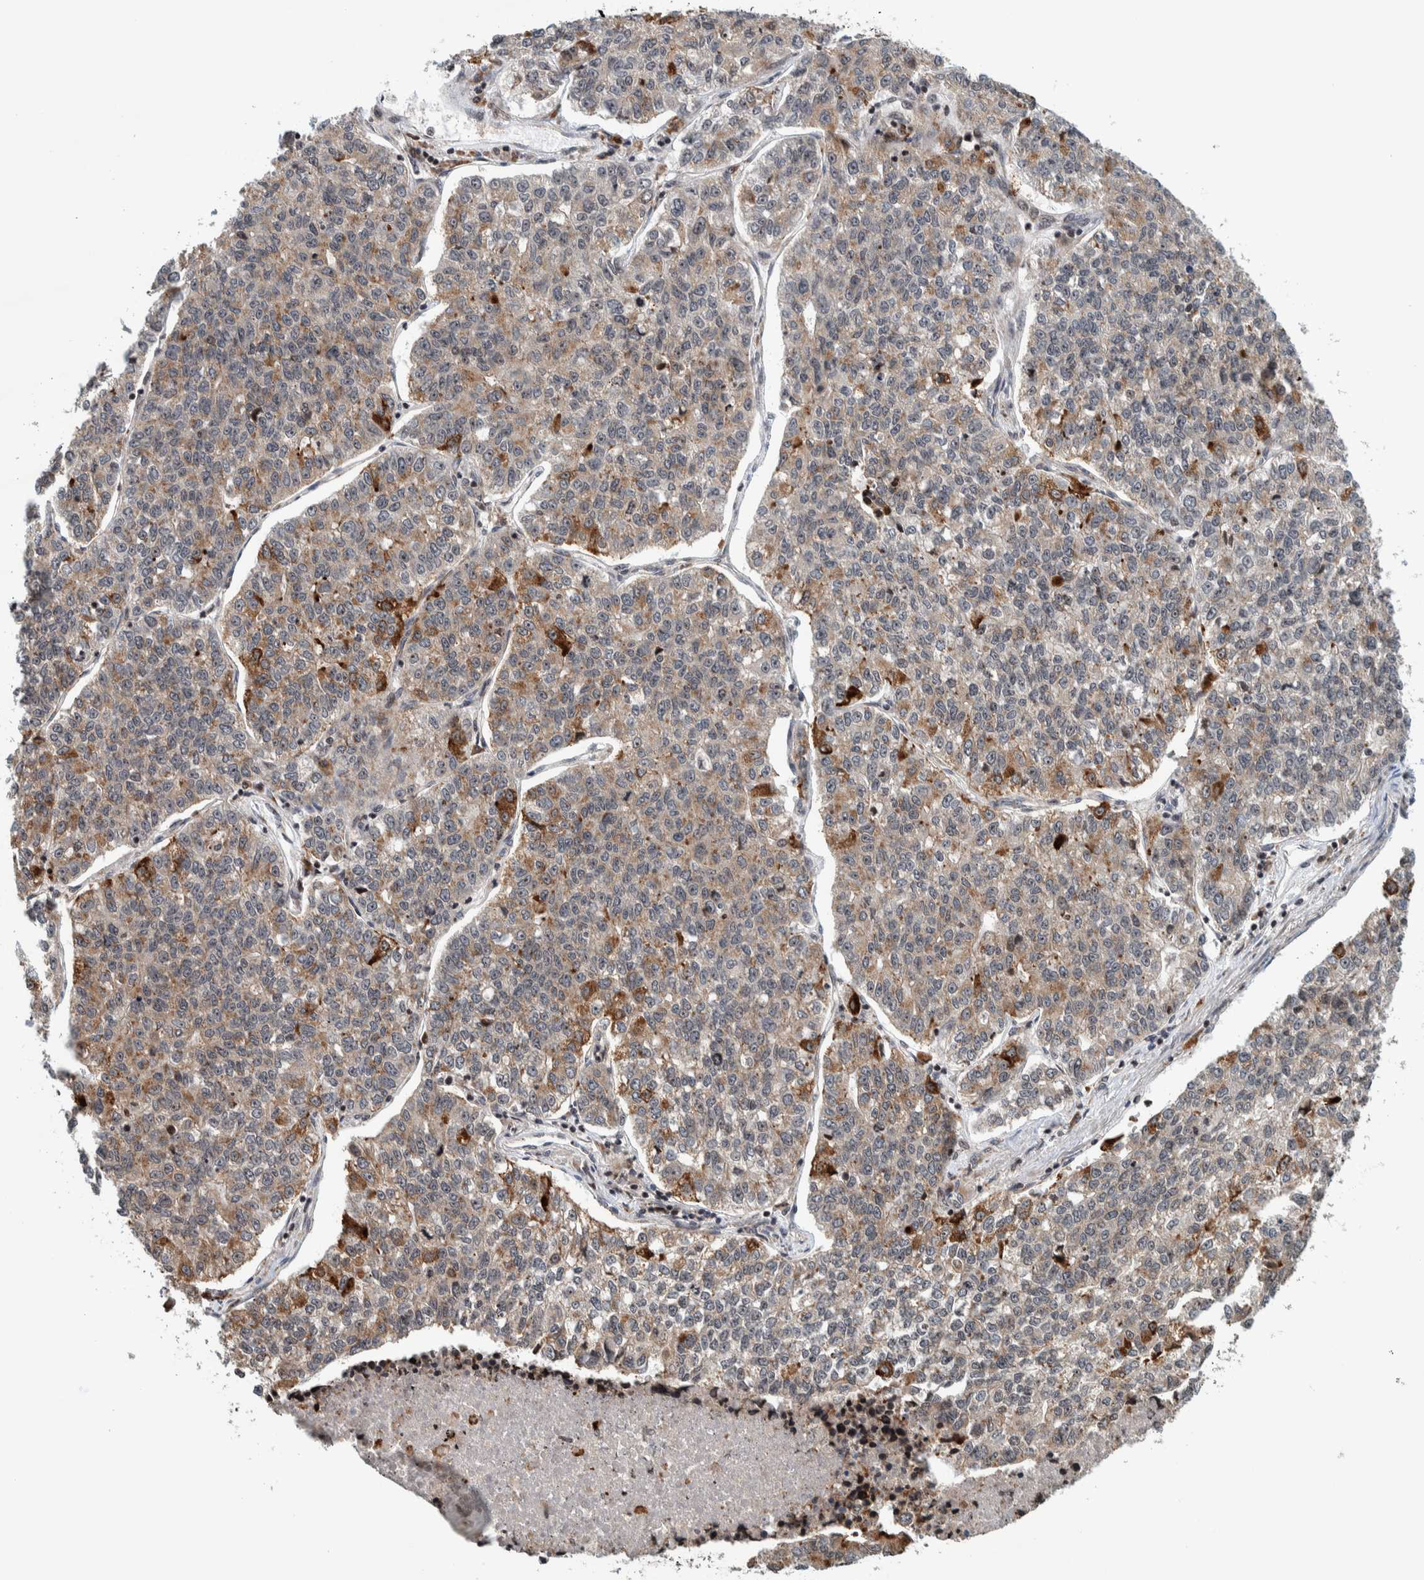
{"staining": {"intensity": "moderate", "quantity": "<25%", "location": "cytoplasmic/membranous"}, "tissue": "lung cancer", "cell_type": "Tumor cells", "image_type": "cancer", "snomed": [{"axis": "morphology", "description": "Adenocarcinoma, NOS"}, {"axis": "topography", "description": "Lung"}], "caption": "Tumor cells display low levels of moderate cytoplasmic/membranous staining in approximately <25% of cells in adenocarcinoma (lung).", "gene": "CCDC182", "patient": {"sex": "male", "age": 49}}